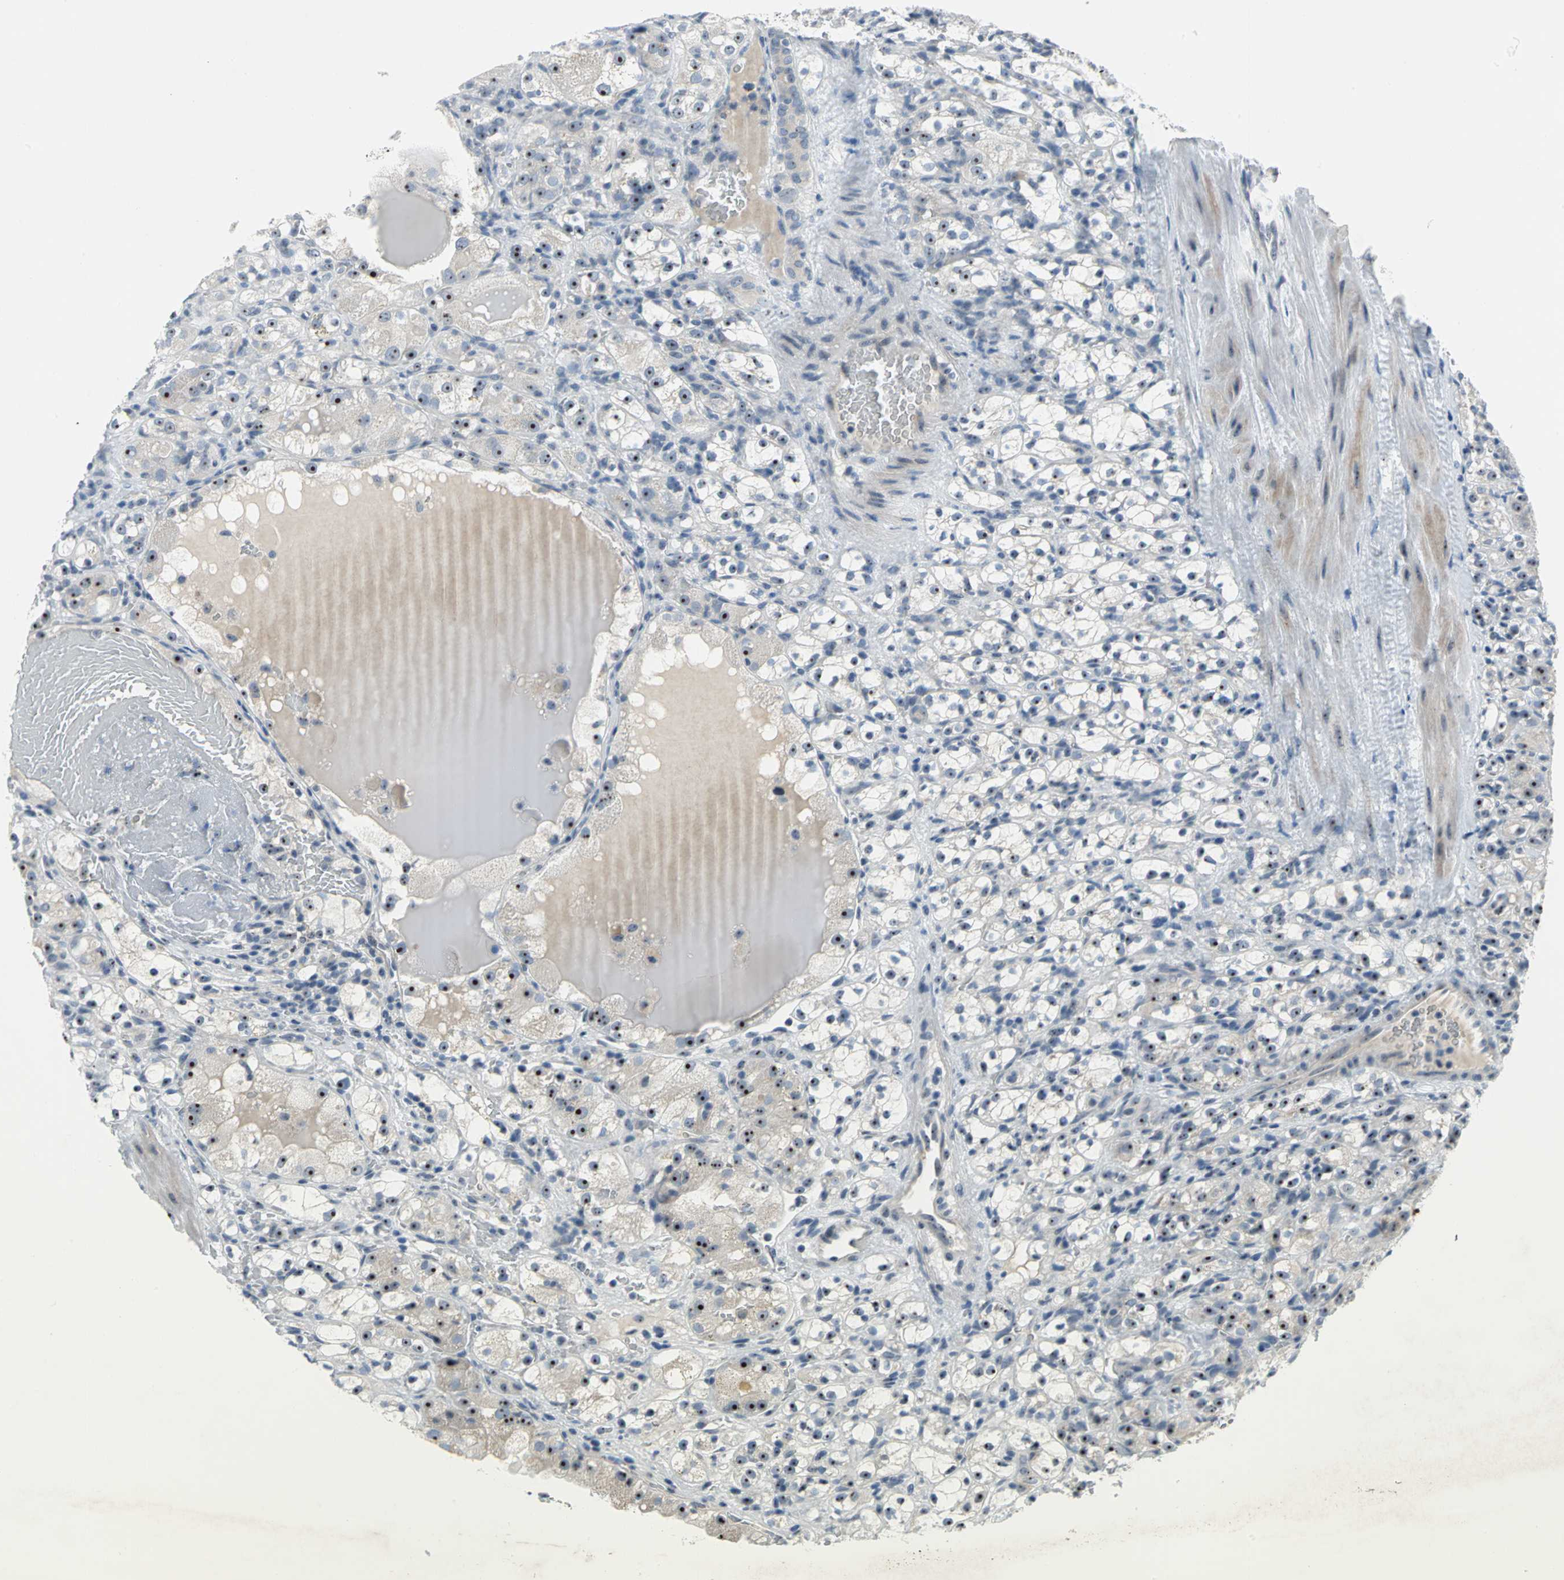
{"staining": {"intensity": "strong", "quantity": ">75%", "location": "nuclear"}, "tissue": "renal cancer", "cell_type": "Tumor cells", "image_type": "cancer", "snomed": [{"axis": "morphology", "description": "Normal tissue, NOS"}, {"axis": "morphology", "description": "Adenocarcinoma, NOS"}, {"axis": "topography", "description": "Kidney"}], "caption": "DAB immunohistochemical staining of human renal adenocarcinoma demonstrates strong nuclear protein expression in about >75% of tumor cells.", "gene": "MYBBP1A", "patient": {"sex": "male", "age": 61}}